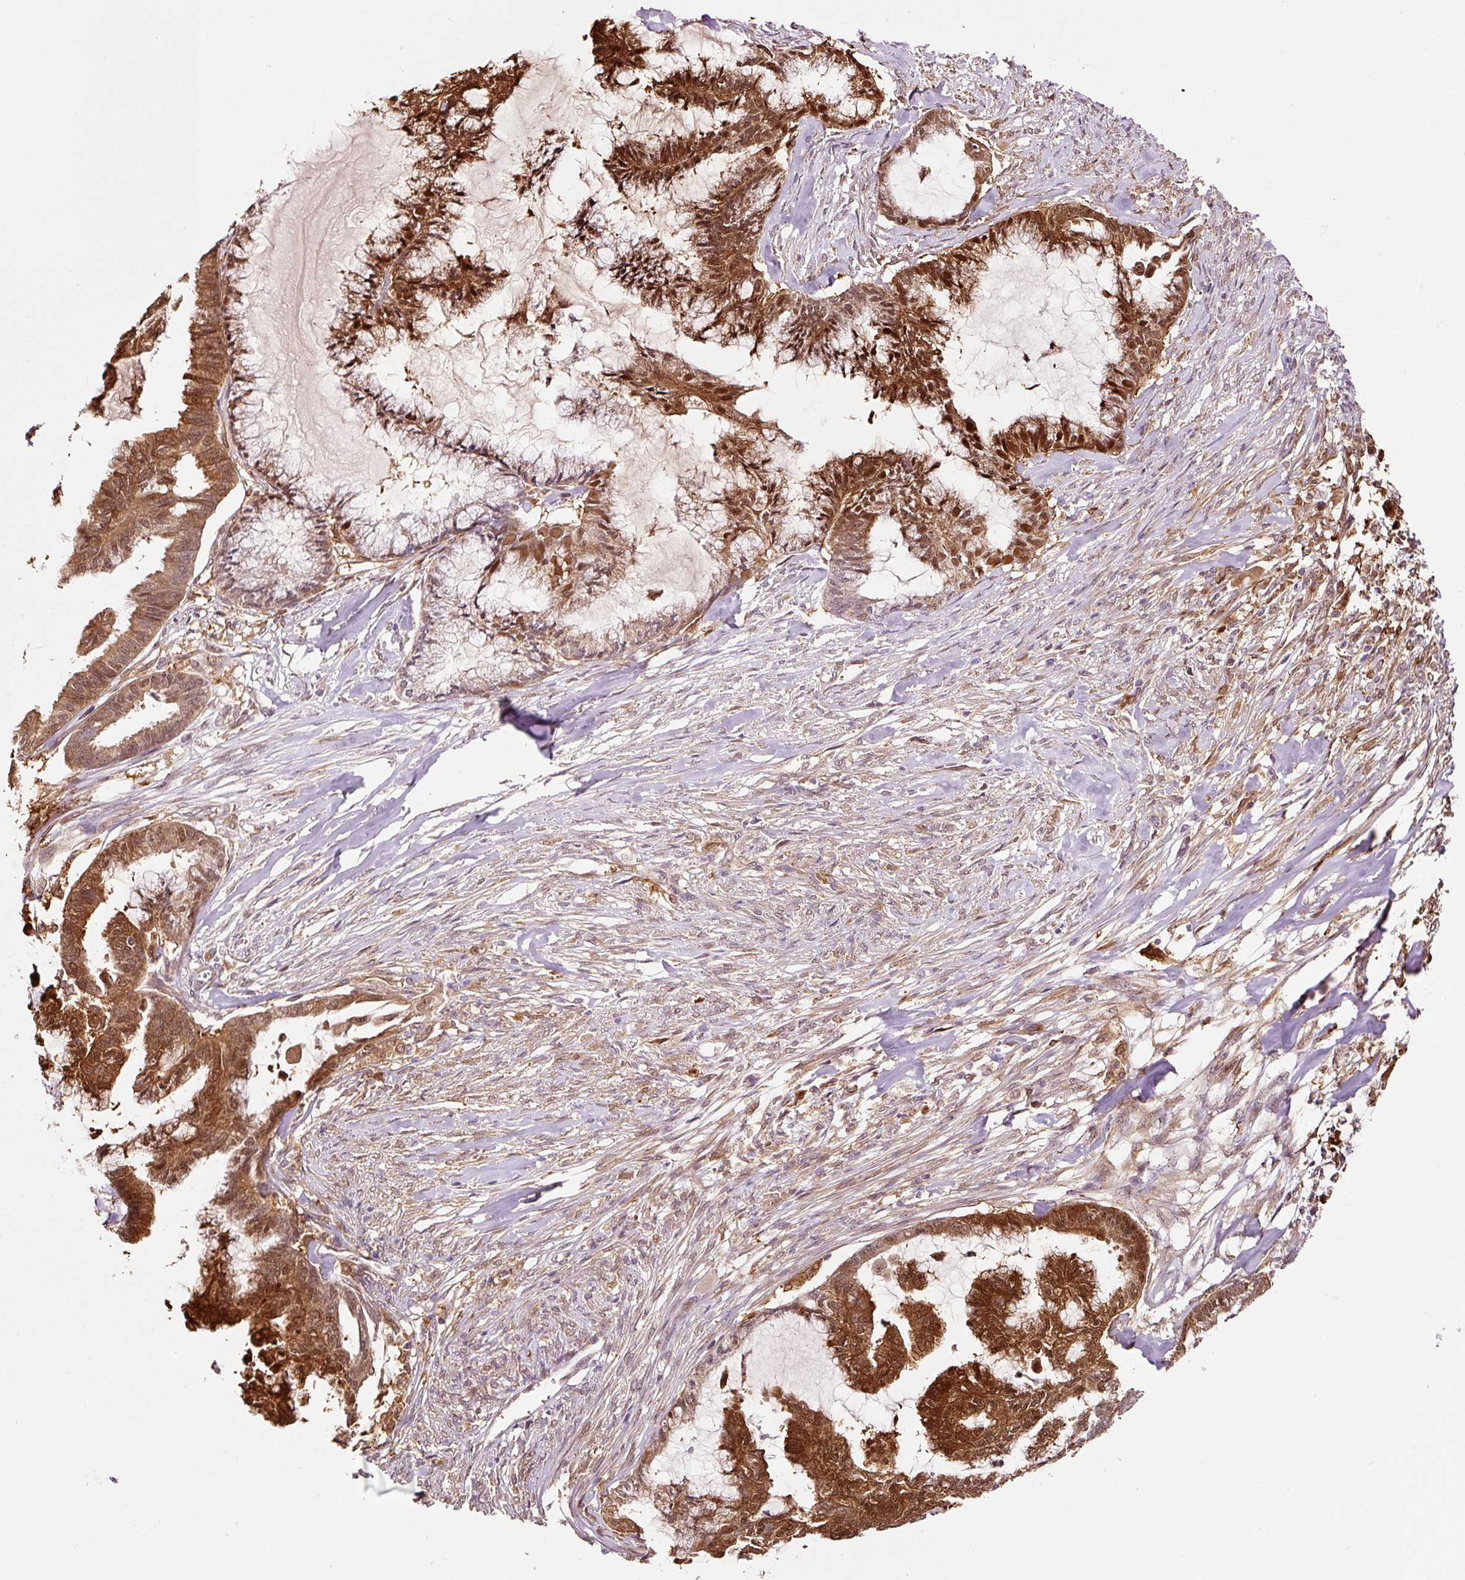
{"staining": {"intensity": "strong", "quantity": ">75%", "location": "cytoplasmic/membranous,nuclear"}, "tissue": "endometrial cancer", "cell_type": "Tumor cells", "image_type": "cancer", "snomed": [{"axis": "morphology", "description": "Adenocarcinoma, NOS"}, {"axis": "topography", "description": "Endometrium"}], "caption": "DAB immunohistochemical staining of human endometrial cancer (adenocarcinoma) displays strong cytoplasmic/membranous and nuclear protein staining in about >75% of tumor cells. The staining is performed using DAB brown chromogen to label protein expression. The nuclei are counter-stained blue using hematoxylin.", "gene": "FBXL14", "patient": {"sex": "female", "age": 86}}